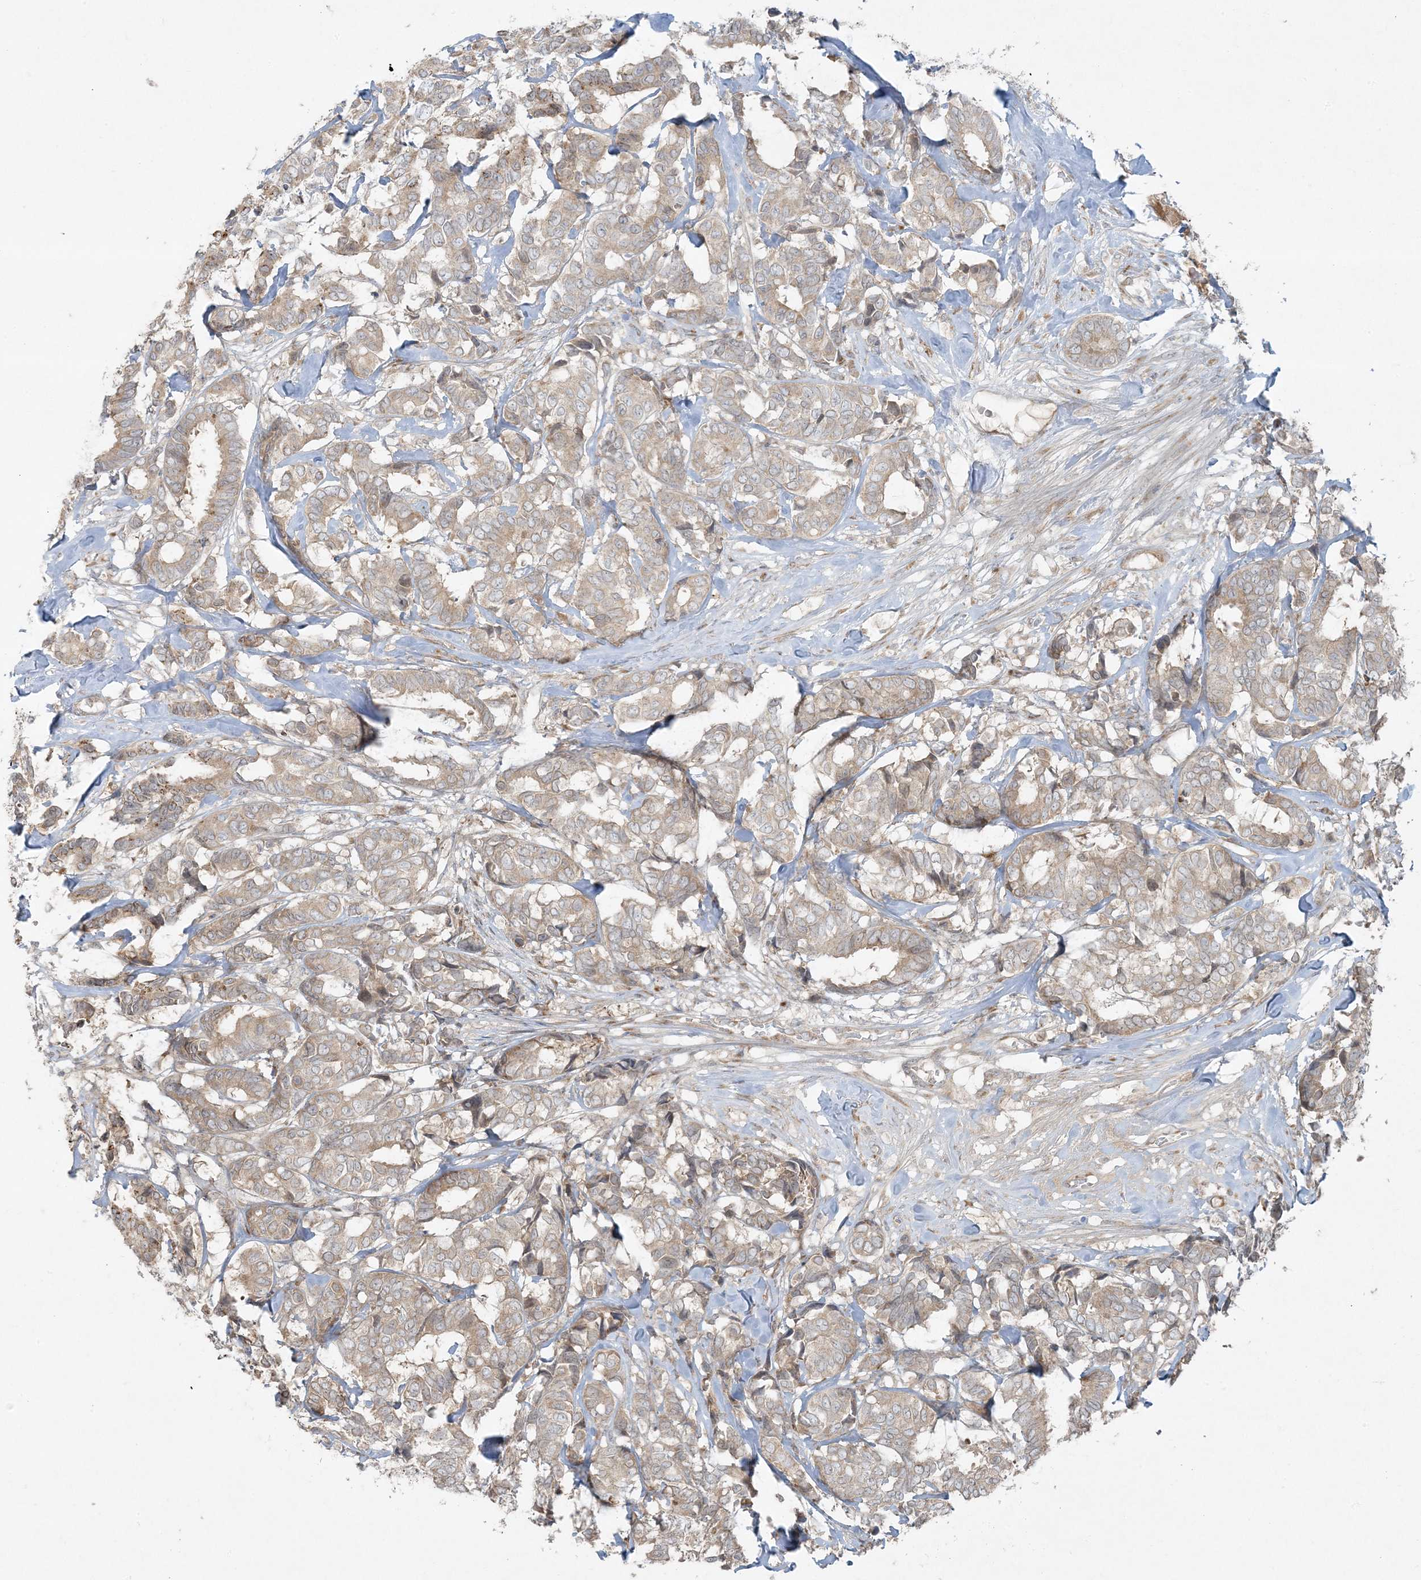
{"staining": {"intensity": "weak", "quantity": ">75%", "location": "cytoplasmic/membranous"}, "tissue": "breast cancer", "cell_type": "Tumor cells", "image_type": "cancer", "snomed": [{"axis": "morphology", "description": "Duct carcinoma"}, {"axis": "topography", "description": "Breast"}], "caption": "Invasive ductal carcinoma (breast) stained for a protein exhibits weak cytoplasmic/membranous positivity in tumor cells.", "gene": "ZNF263", "patient": {"sex": "female", "age": 87}}